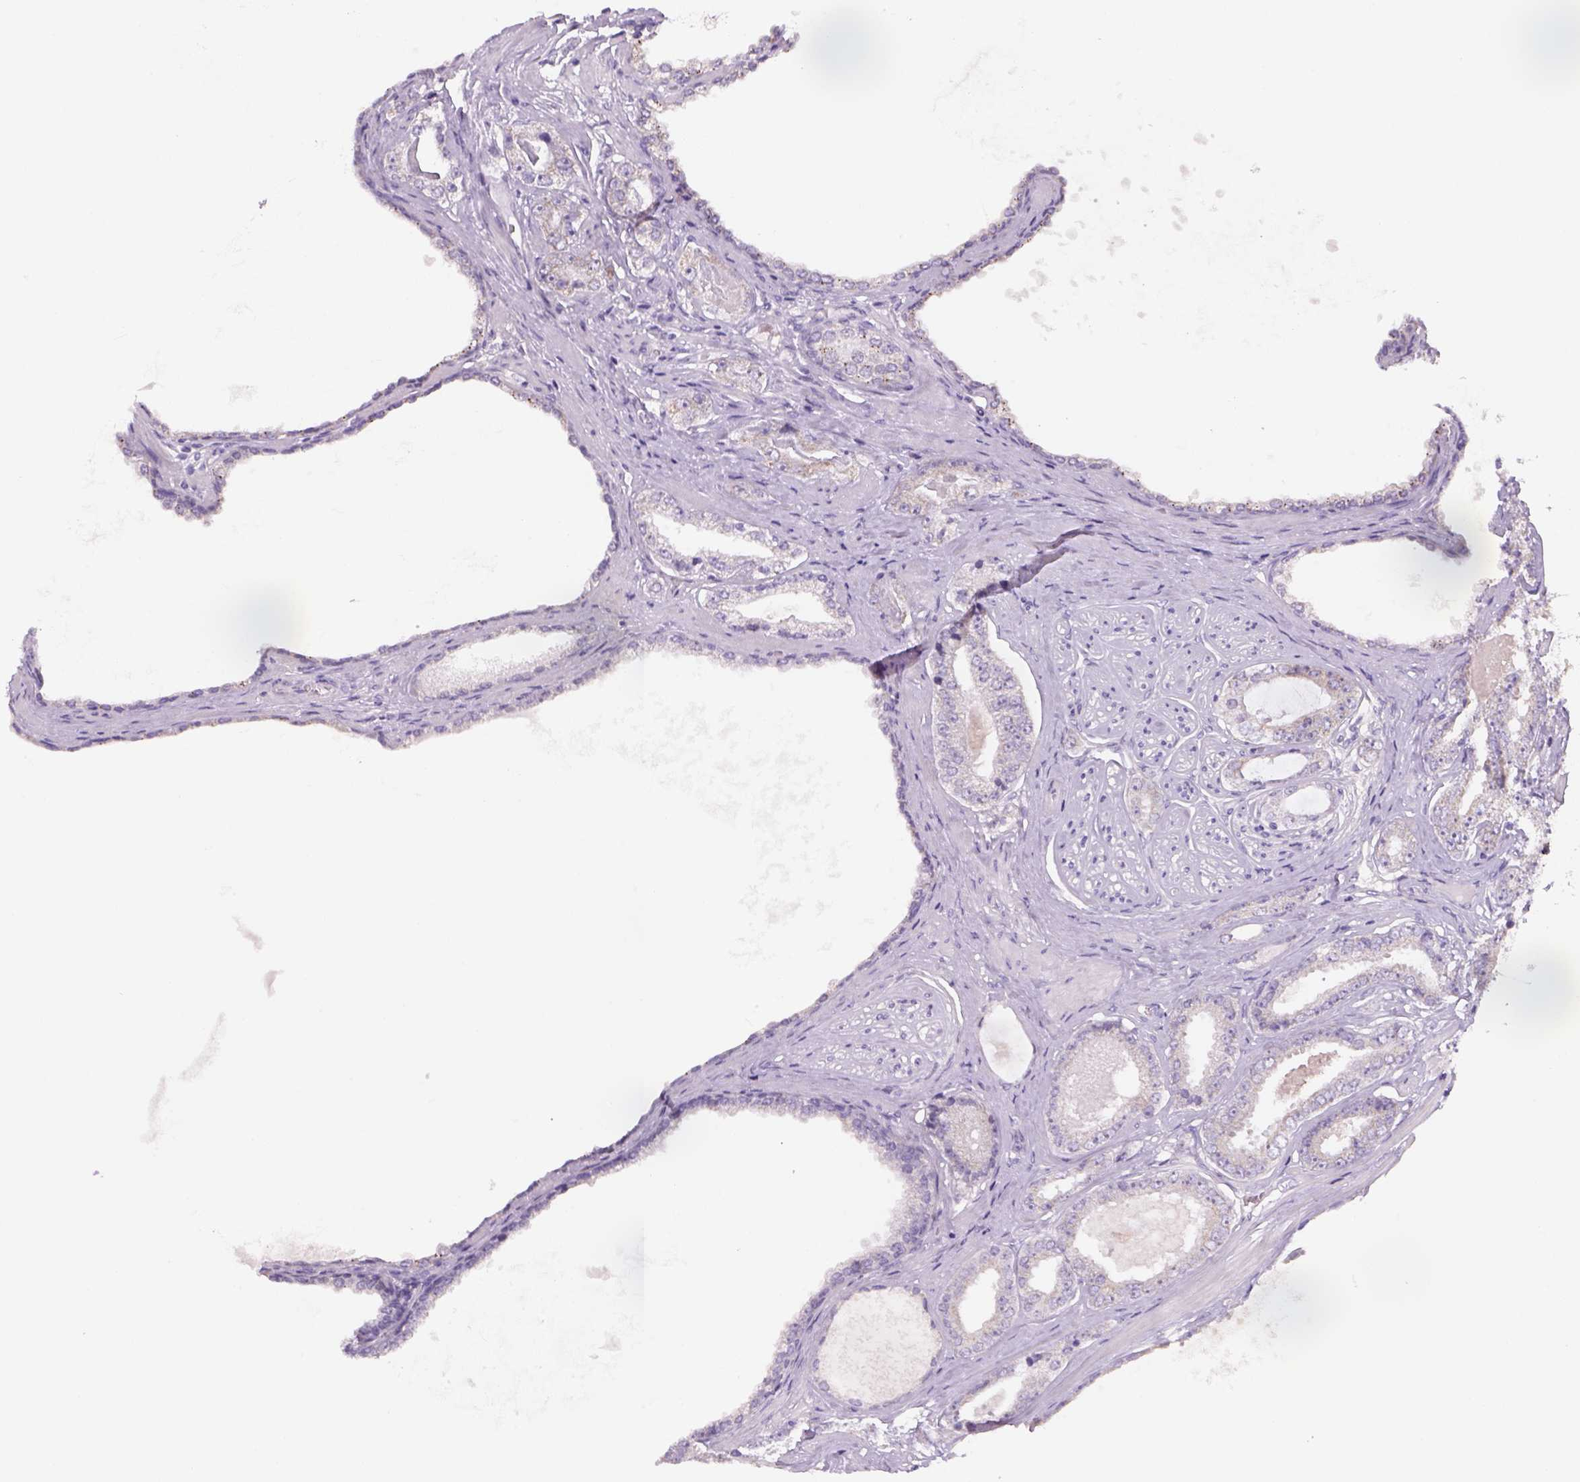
{"staining": {"intensity": "weak", "quantity": "25%-75%", "location": "cytoplasmic/membranous"}, "tissue": "prostate cancer", "cell_type": "Tumor cells", "image_type": "cancer", "snomed": [{"axis": "morphology", "description": "Adenocarcinoma, NOS"}, {"axis": "topography", "description": "Prostate"}], "caption": "The photomicrograph exhibits staining of prostate cancer, revealing weak cytoplasmic/membranous protein positivity (brown color) within tumor cells.", "gene": "ADGRV1", "patient": {"sex": "male", "age": 64}}